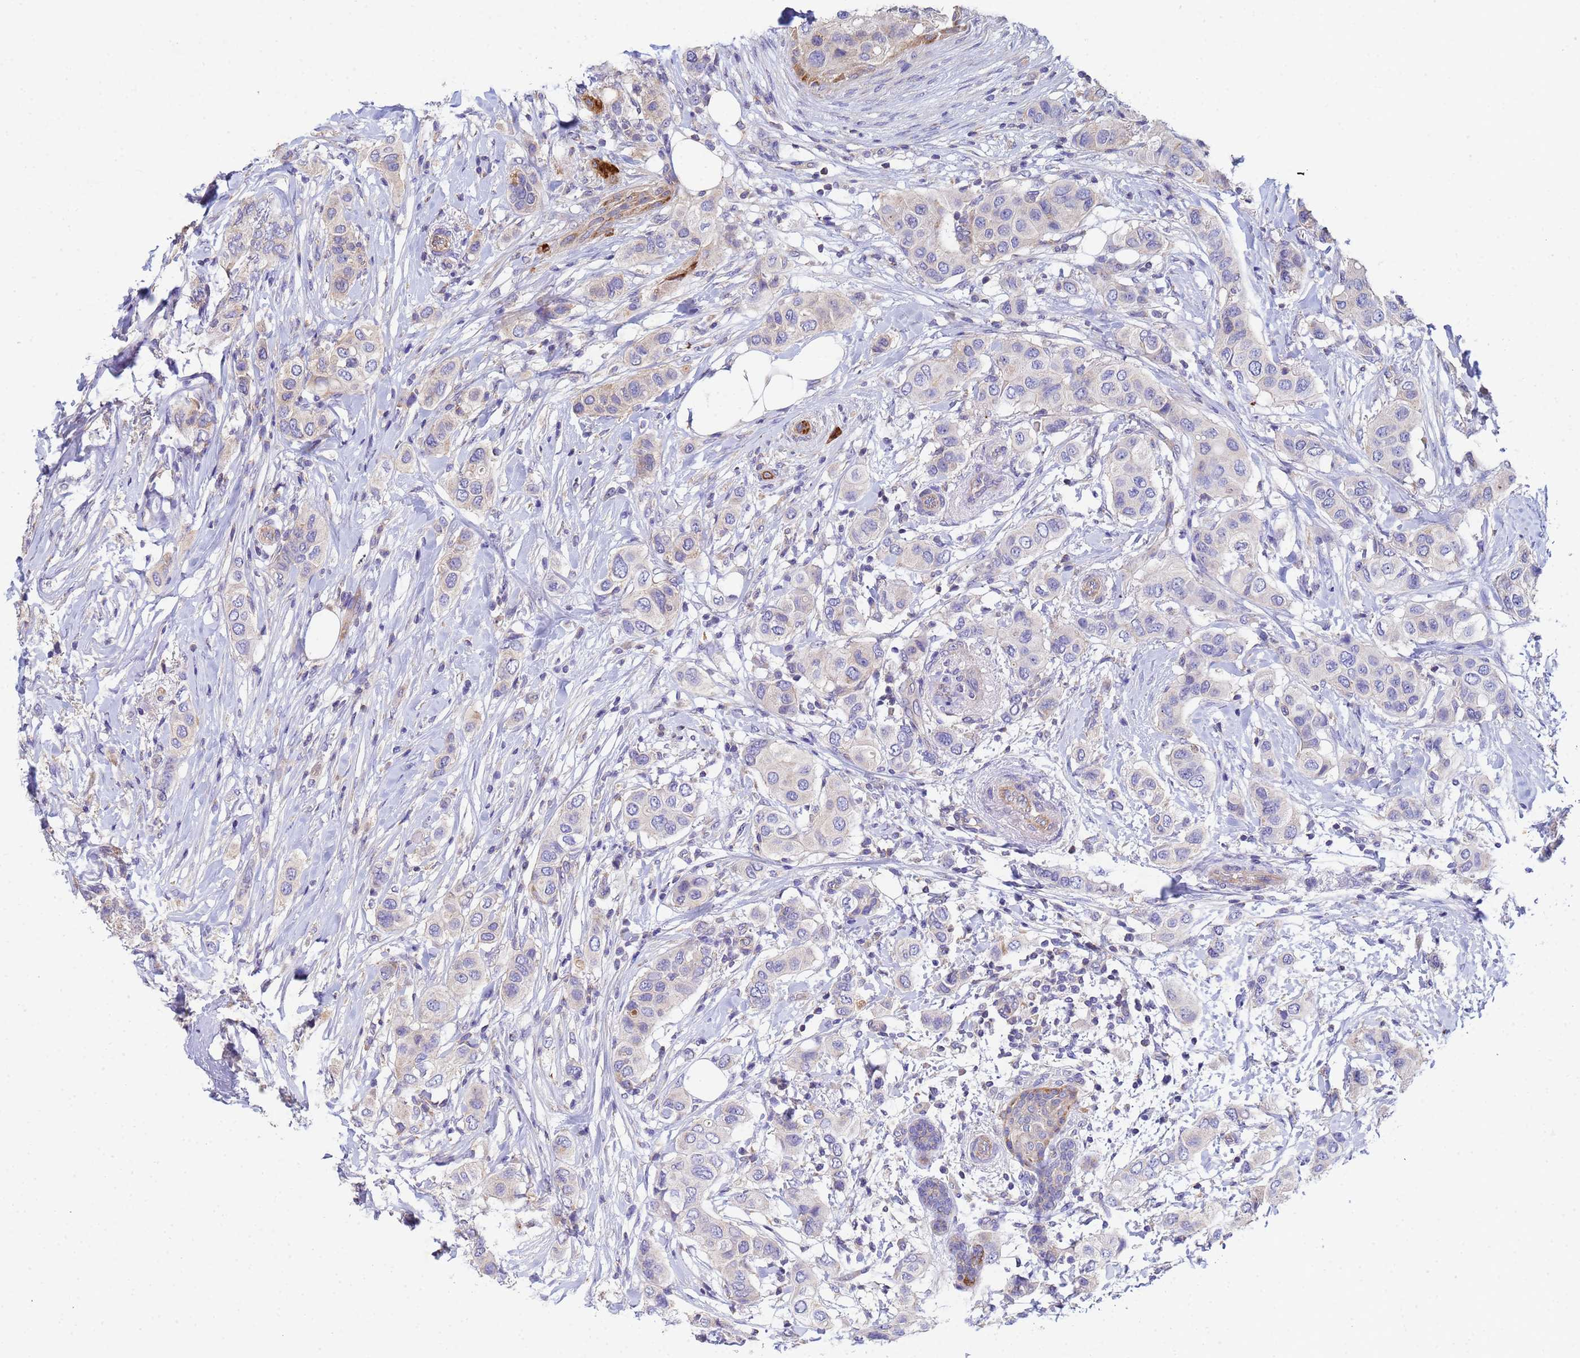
{"staining": {"intensity": "negative", "quantity": "none", "location": "none"}, "tissue": "breast cancer", "cell_type": "Tumor cells", "image_type": "cancer", "snomed": [{"axis": "morphology", "description": "Lobular carcinoma"}, {"axis": "topography", "description": "Breast"}], "caption": "Tumor cells are negative for protein expression in human breast cancer (lobular carcinoma).", "gene": "CDC34", "patient": {"sex": "female", "age": 51}}